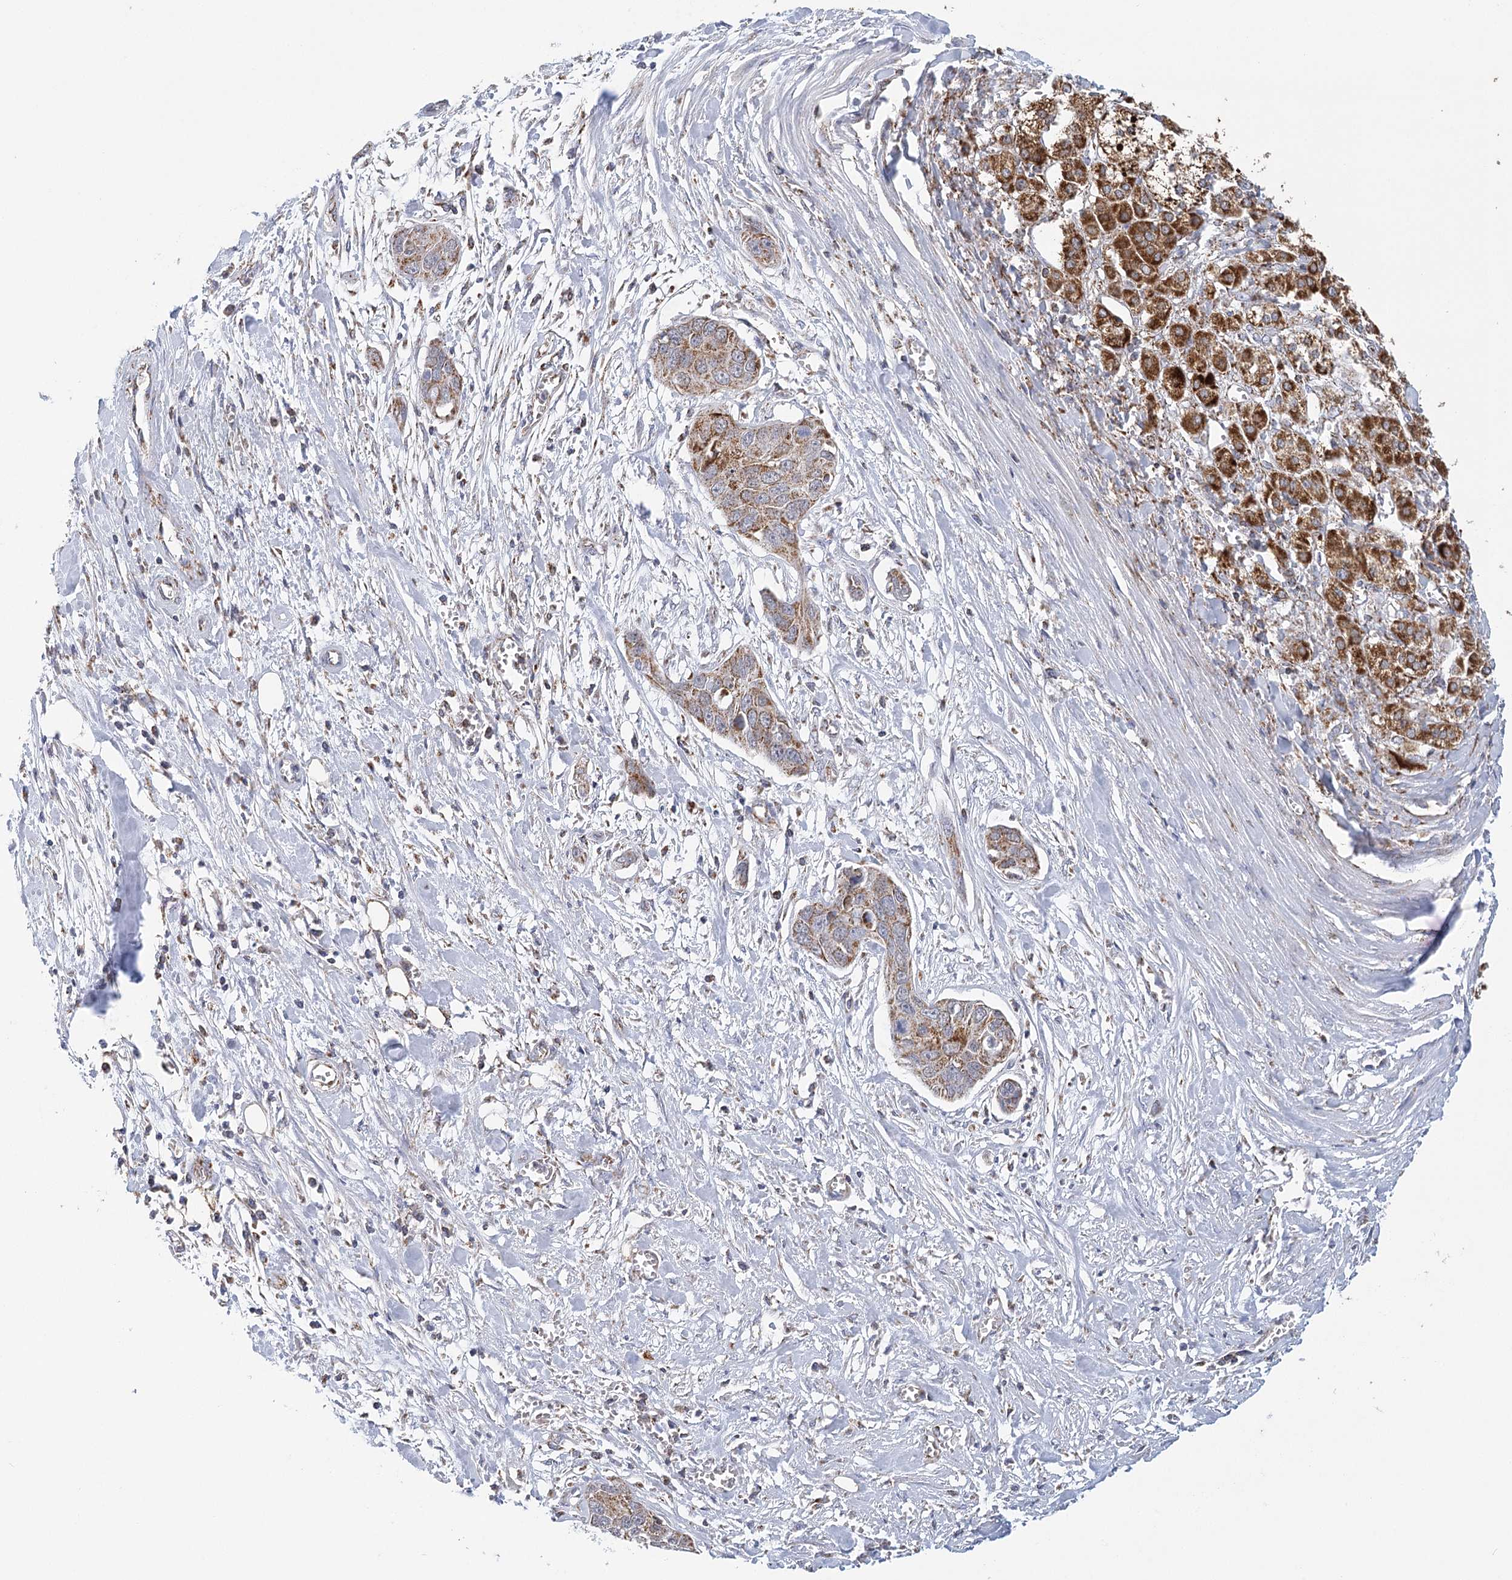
{"staining": {"intensity": "moderate", "quantity": ">75%", "location": "cytoplasmic/membranous"}, "tissue": "pancreatic cancer", "cell_type": "Tumor cells", "image_type": "cancer", "snomed": [{"axis": "morphology", "description": "Adenocarcinoma, NOS"}, {"axis": "topography", "description": "Pancreas"}], "caption": "The image shows staining of pancreatic adenocarcinoma, revealing moderate cytoplasmic/membranous protein staining (brown color) within tumor cells. (Stains: DAB (3,3'-diaminobenzidine) in brown, nuclei in blue, Microscopy: brightfield microscopy at high magnification).", "gene": "LSS", "patient": {"sex": "female", "age": 60}}